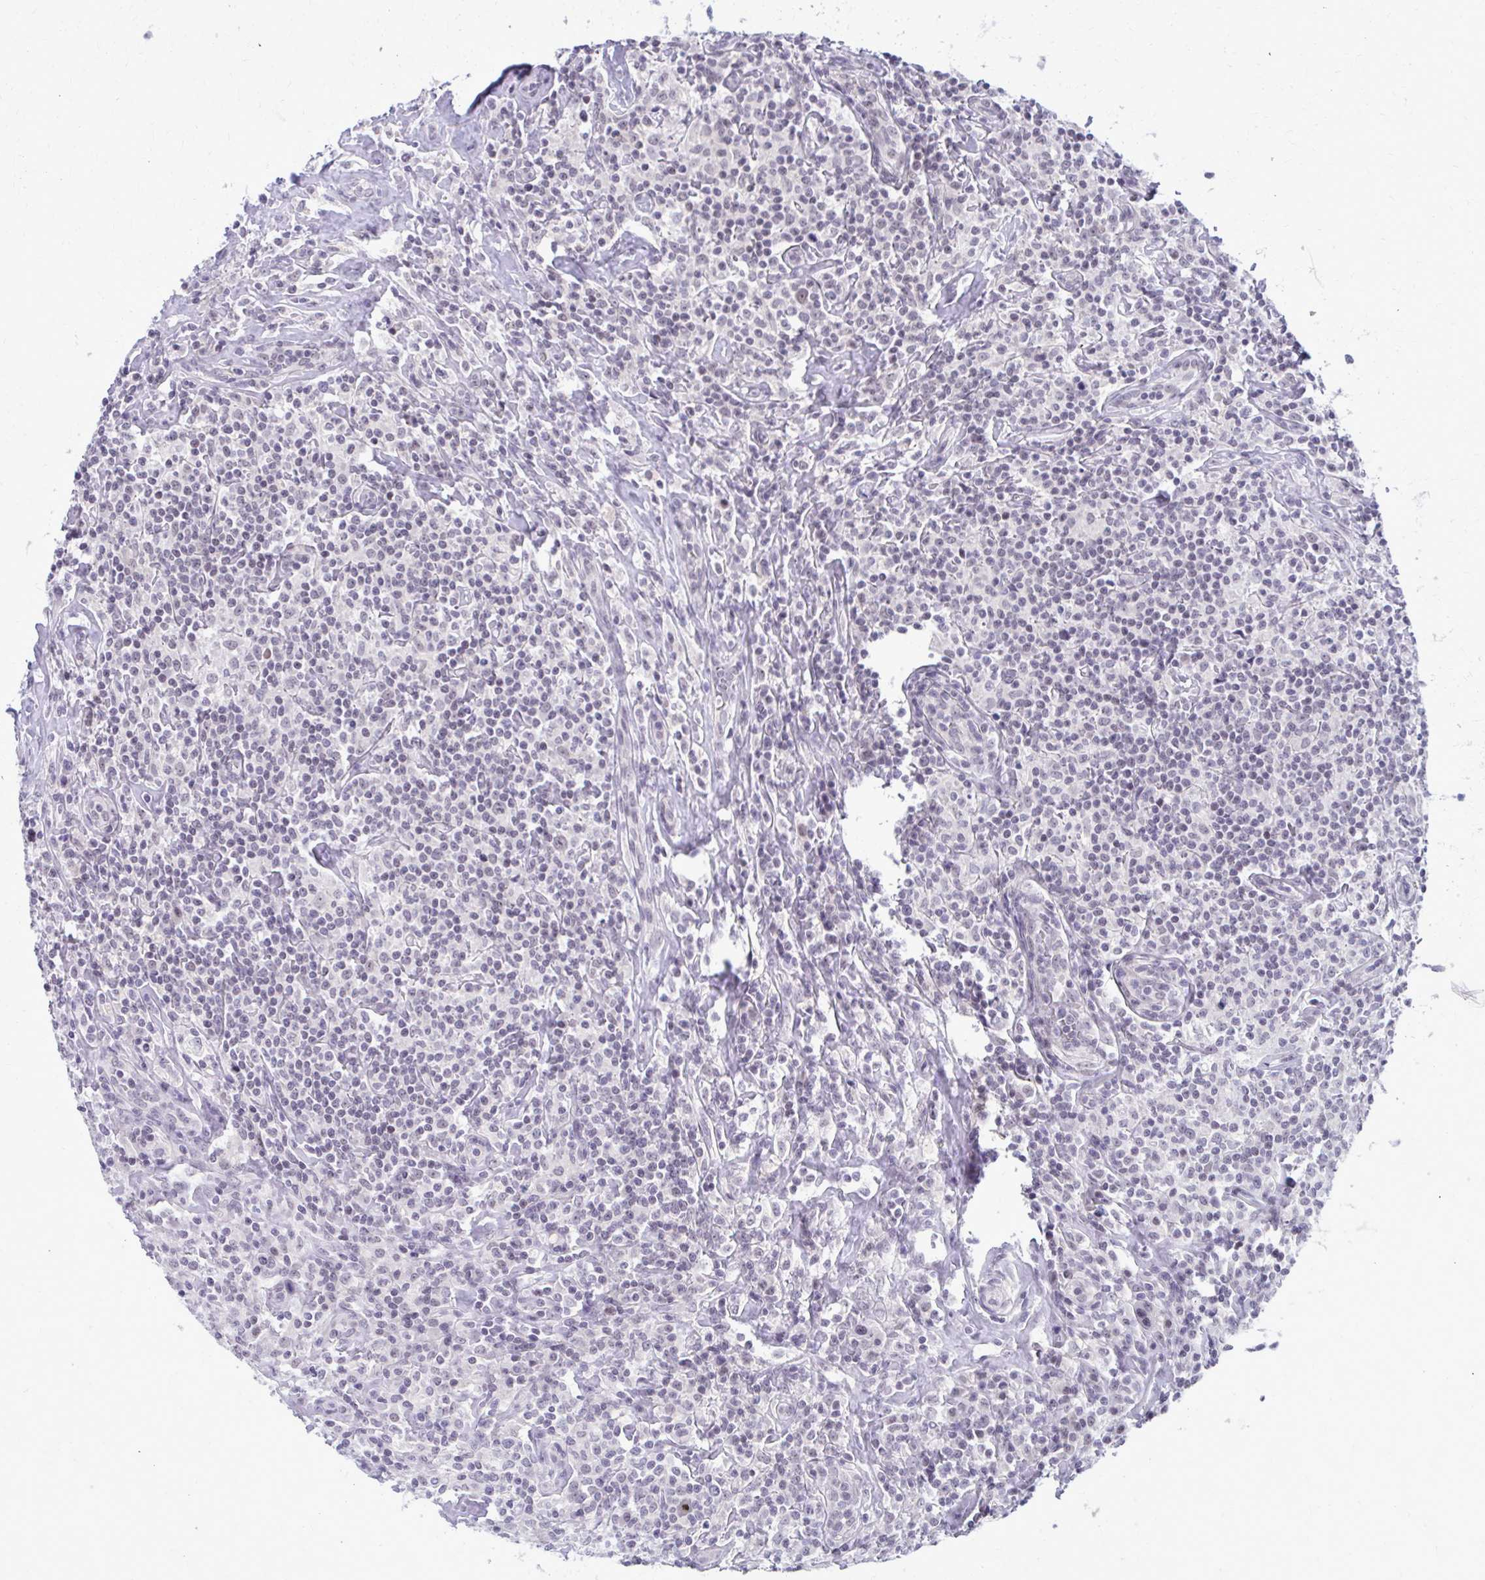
{"staining": {"intensity": "negative", "quantity": "none", "location": "none"}, "tissue": "lymphoma", "cell_type": "Tumor cells", "image_type": "cancer", "snomed": [{"axis": "morphology", "description": "Hodgkin's disease, NOS"}, {"axis": "morphology", "description": "Hodgkin's lymphoma, nodular sclerosis"}, {"axis": "topography", "description": "Lymph node"}], "caption": "Hodgkin's disease stained for a protein using immunohistochemistry (IHC) shows no staining tumor cells.", "gene": "MAF1", "patient": {"sex": "female", "age": 10}}